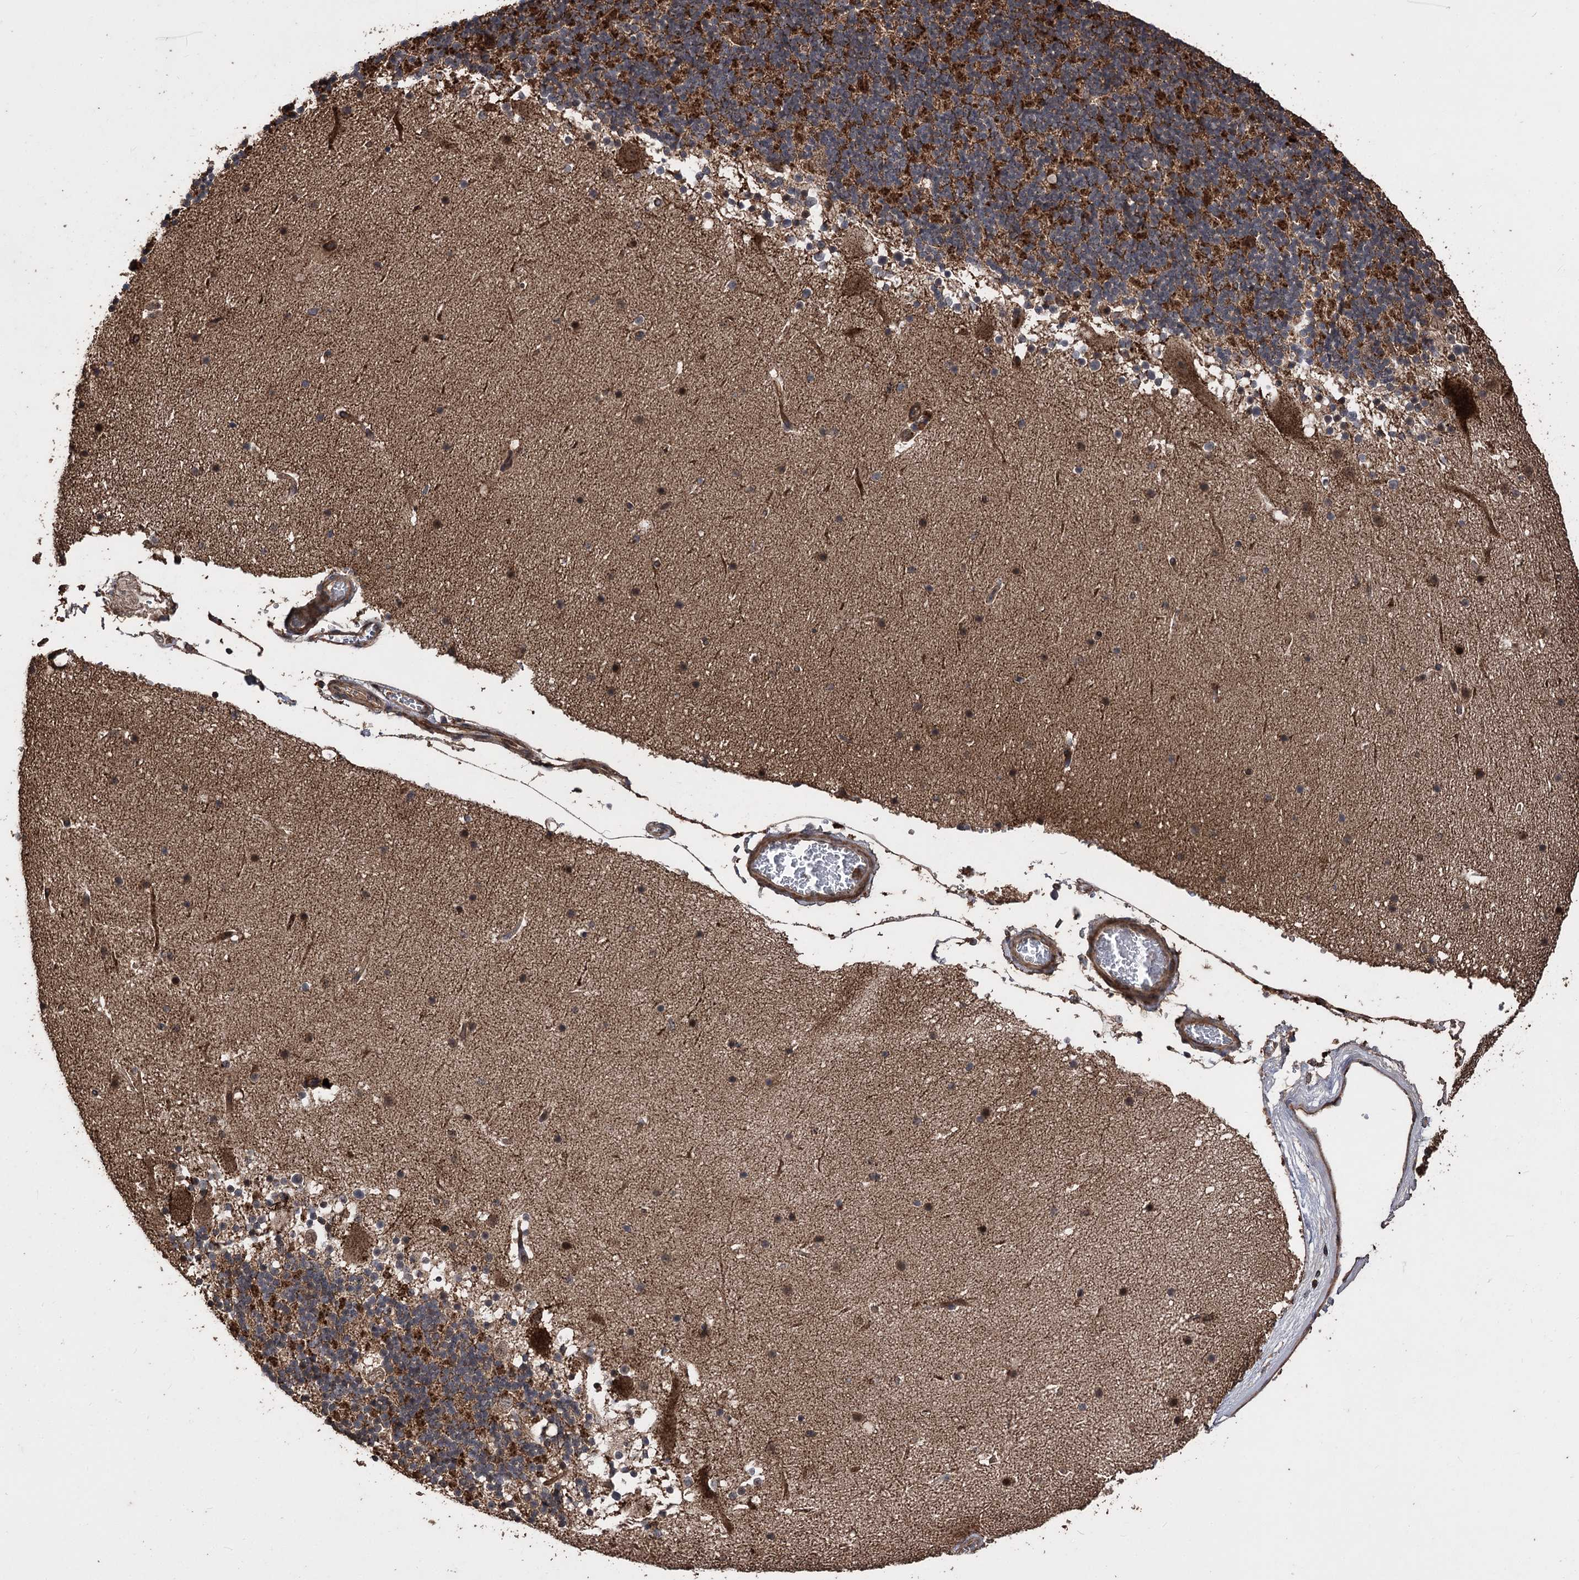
{"staining": {"intensity": "strong", "quantity": "25%-75%", "location": "cytoplasmic/membranous"}, "tissue": "cerebellum", "cell_type": "Cells in granular layer", "image_type": "normal", "snomed": [{"axis": "morphology", "description": "Normal tissue, NOS"}, {"axis": "topography", "description": "Cerebellum"}], "caption": "Immunohistochemical staining of unremarkable cerebellum displays strong cytoplasmic/membranous protein expression in approximately 25%-75% of cells in granular layer. The staining was performed using DAB (3,3'-diaminobenzidine) to visualize the protein expression in brown, while the nuclei were stained in blue with hematoxylin (Magnification: 20x).", "gene": "RASSF3", "patient": {"sex": "male", "age": 57}}